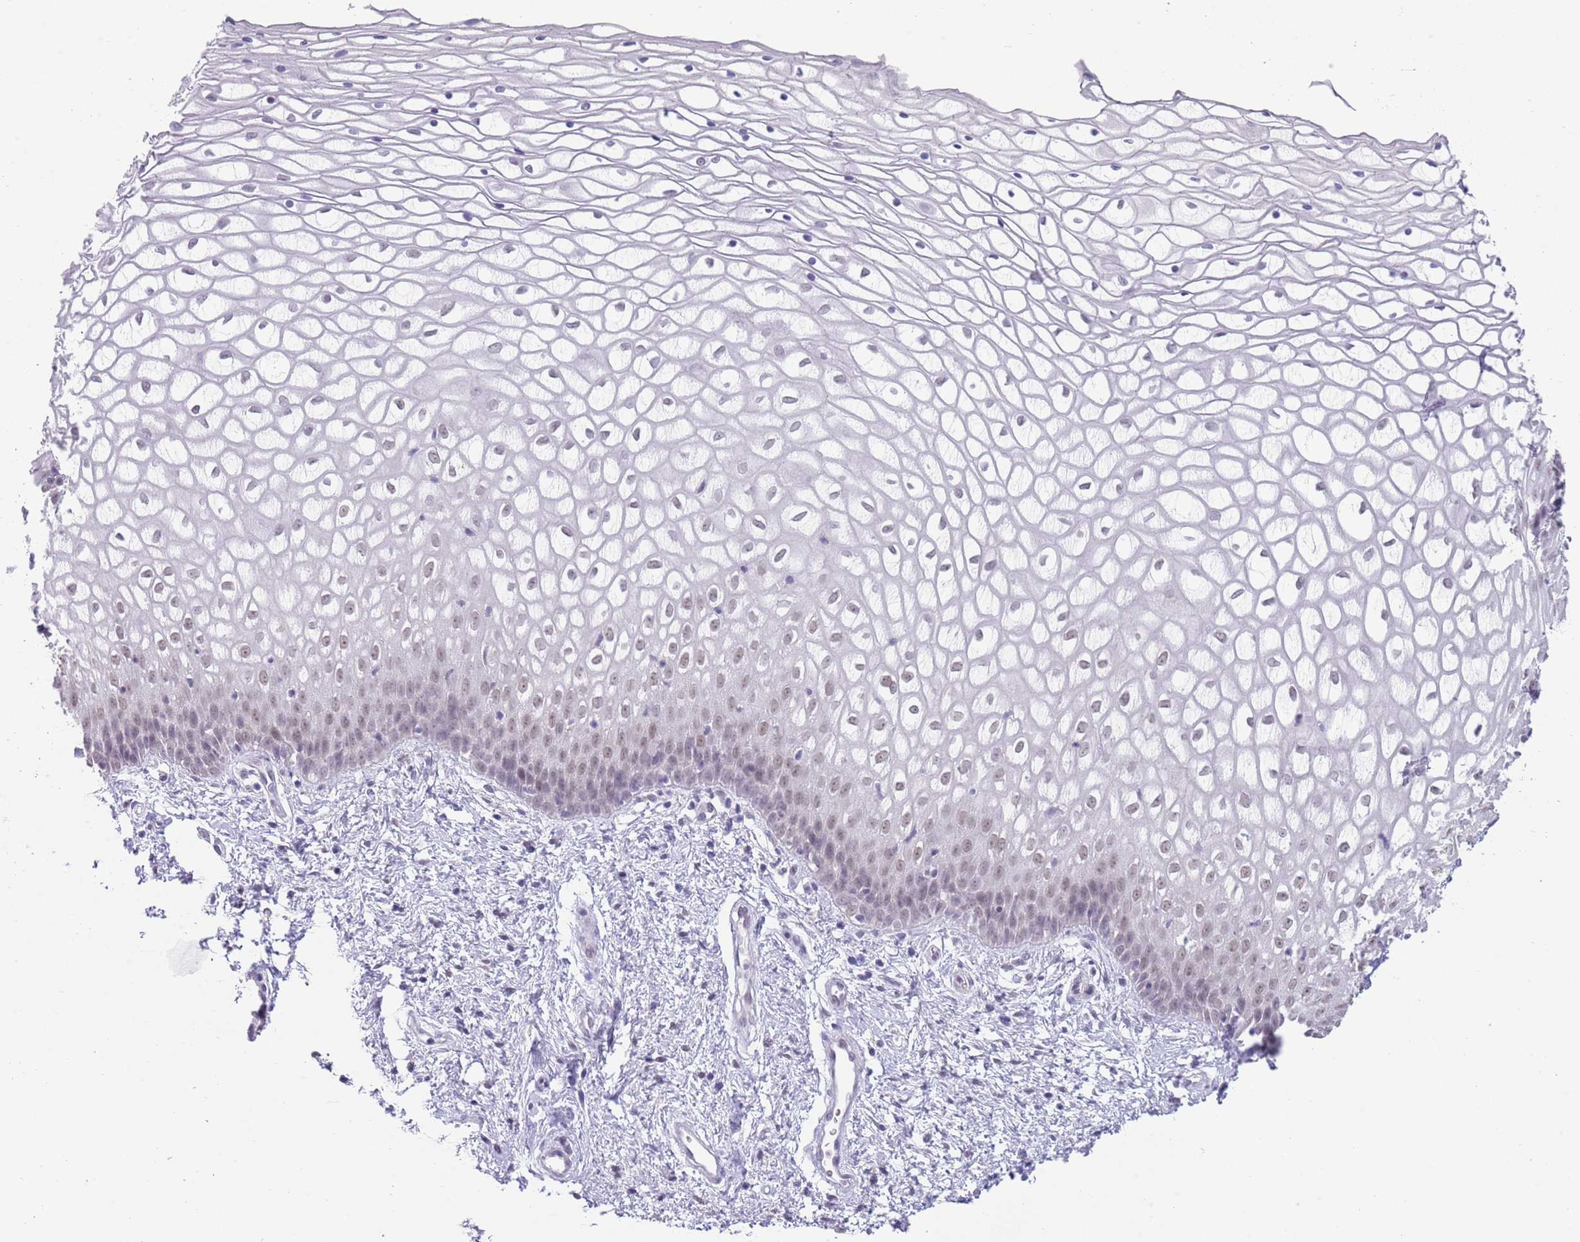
{"staining": {"intensity": "weak", "quantity": "<25%", "location": "nuclear"}, "tissue": "vagina", "cell_type": "Squamous epithelial cells", "image_type": "normal", "snomed": [{"axis": "morphology", "description": "Normal tissue, NOS"}, {"axis": "topography", "description": "Vagina"}], "caption": "The photomicrograph displays no significant expression in squamous epithelial cells of vagina.", "gene": "SEPHS2", "patient": {"sex": "female", "age": 34}}